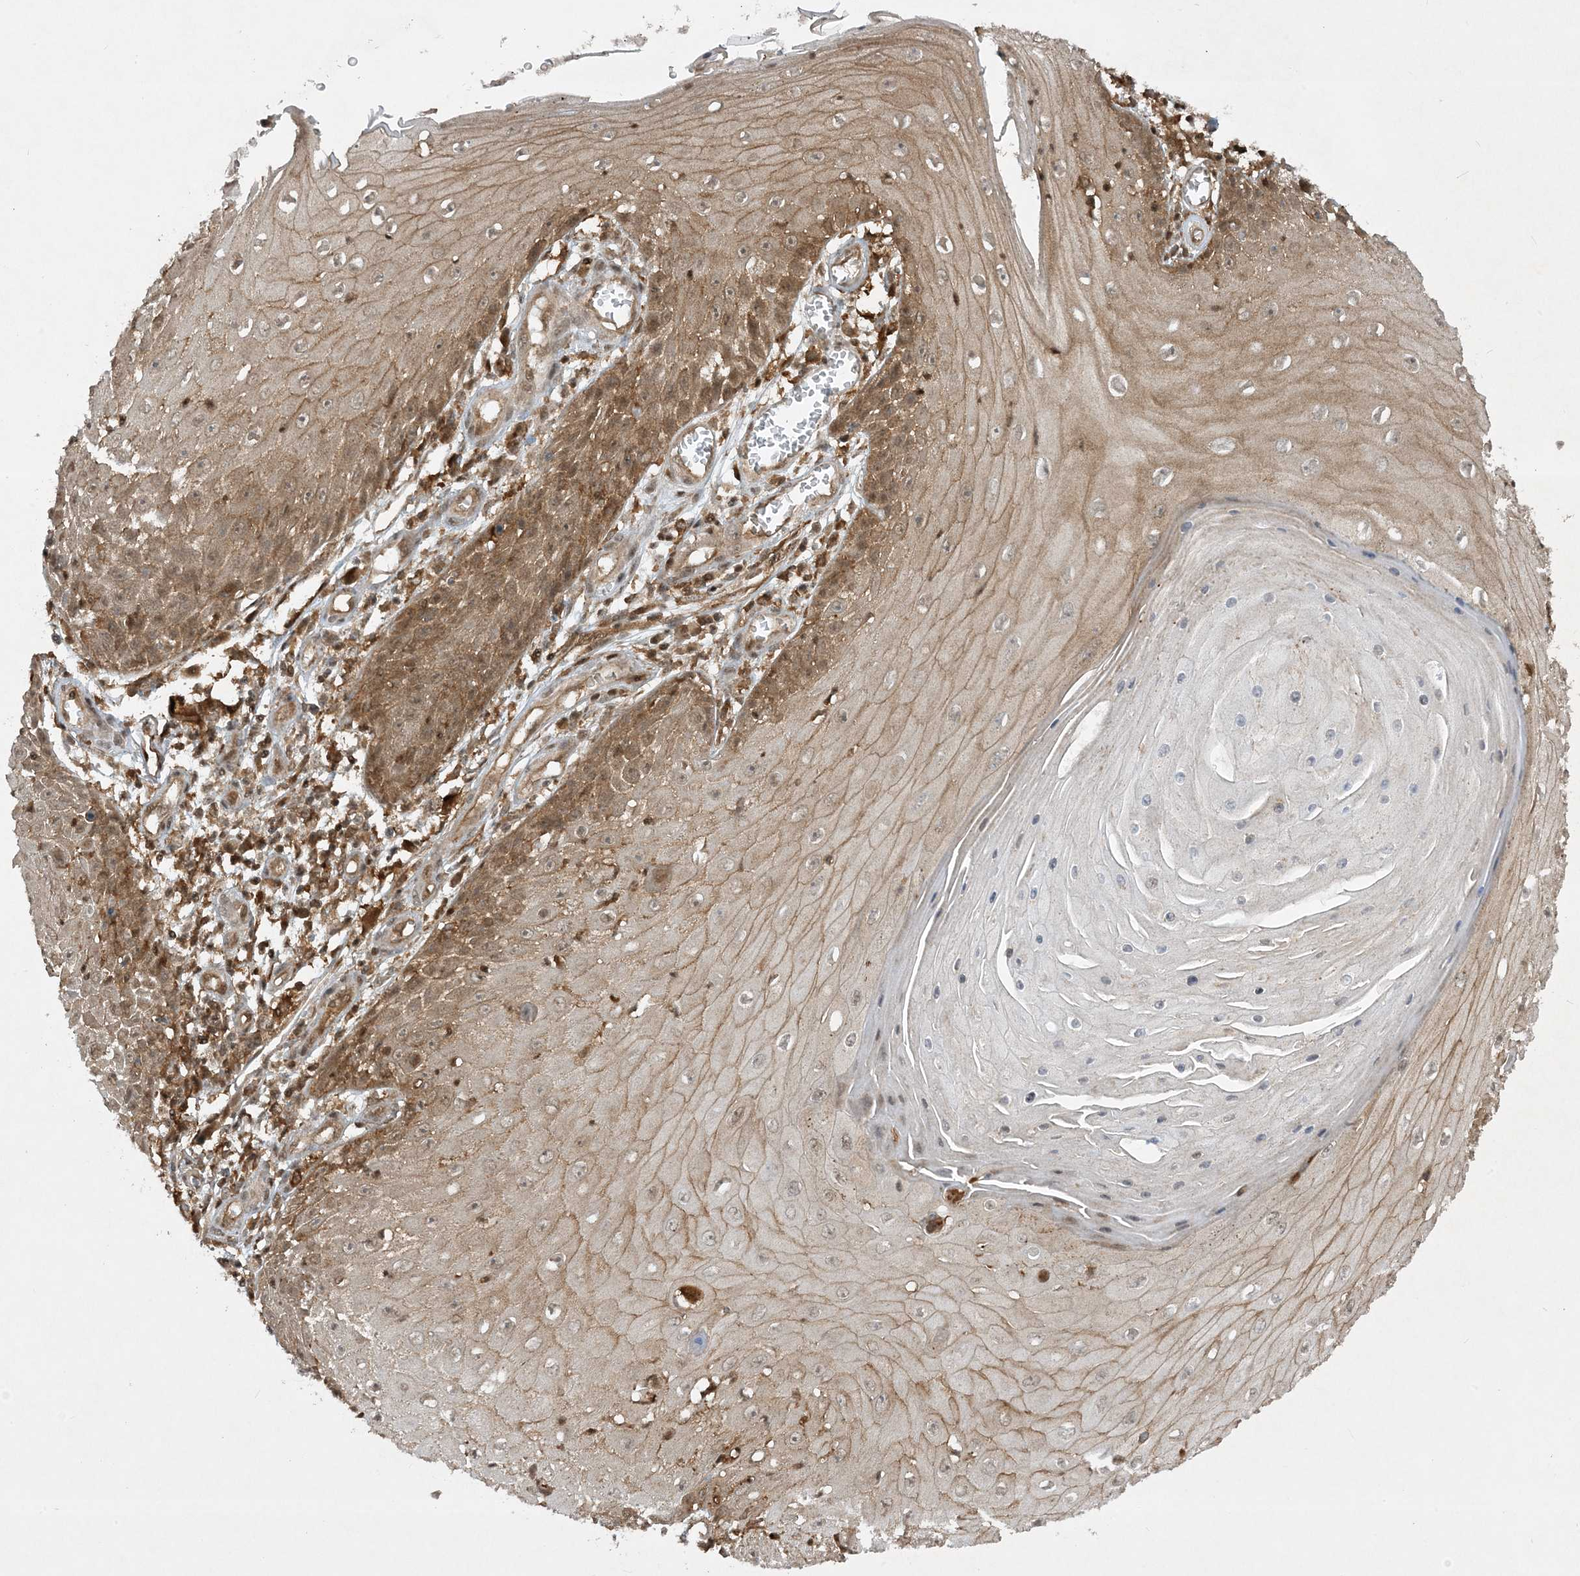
{"staining": {"intensity": "moderate", "quantity": ">75%", "location": "cytoplasmic/membranous"}, "tissue": "skin cancer", "cell_type": "Tumor cells", "image_type": "cancer", "snomed": [{"axis": "morphology", "description": "Squamous cell carcinoma, NOS"}, {"axis": "topography", "description": "Skin"}], "caption": "The immunohistochemical stain shows moderate cytoplasmic/membranous positivity in tumor cells of skin cancer (squamous cell carcinoma) tissue.", "gene": "CERT1", "patient": {"sex": "female", "age": 73}}